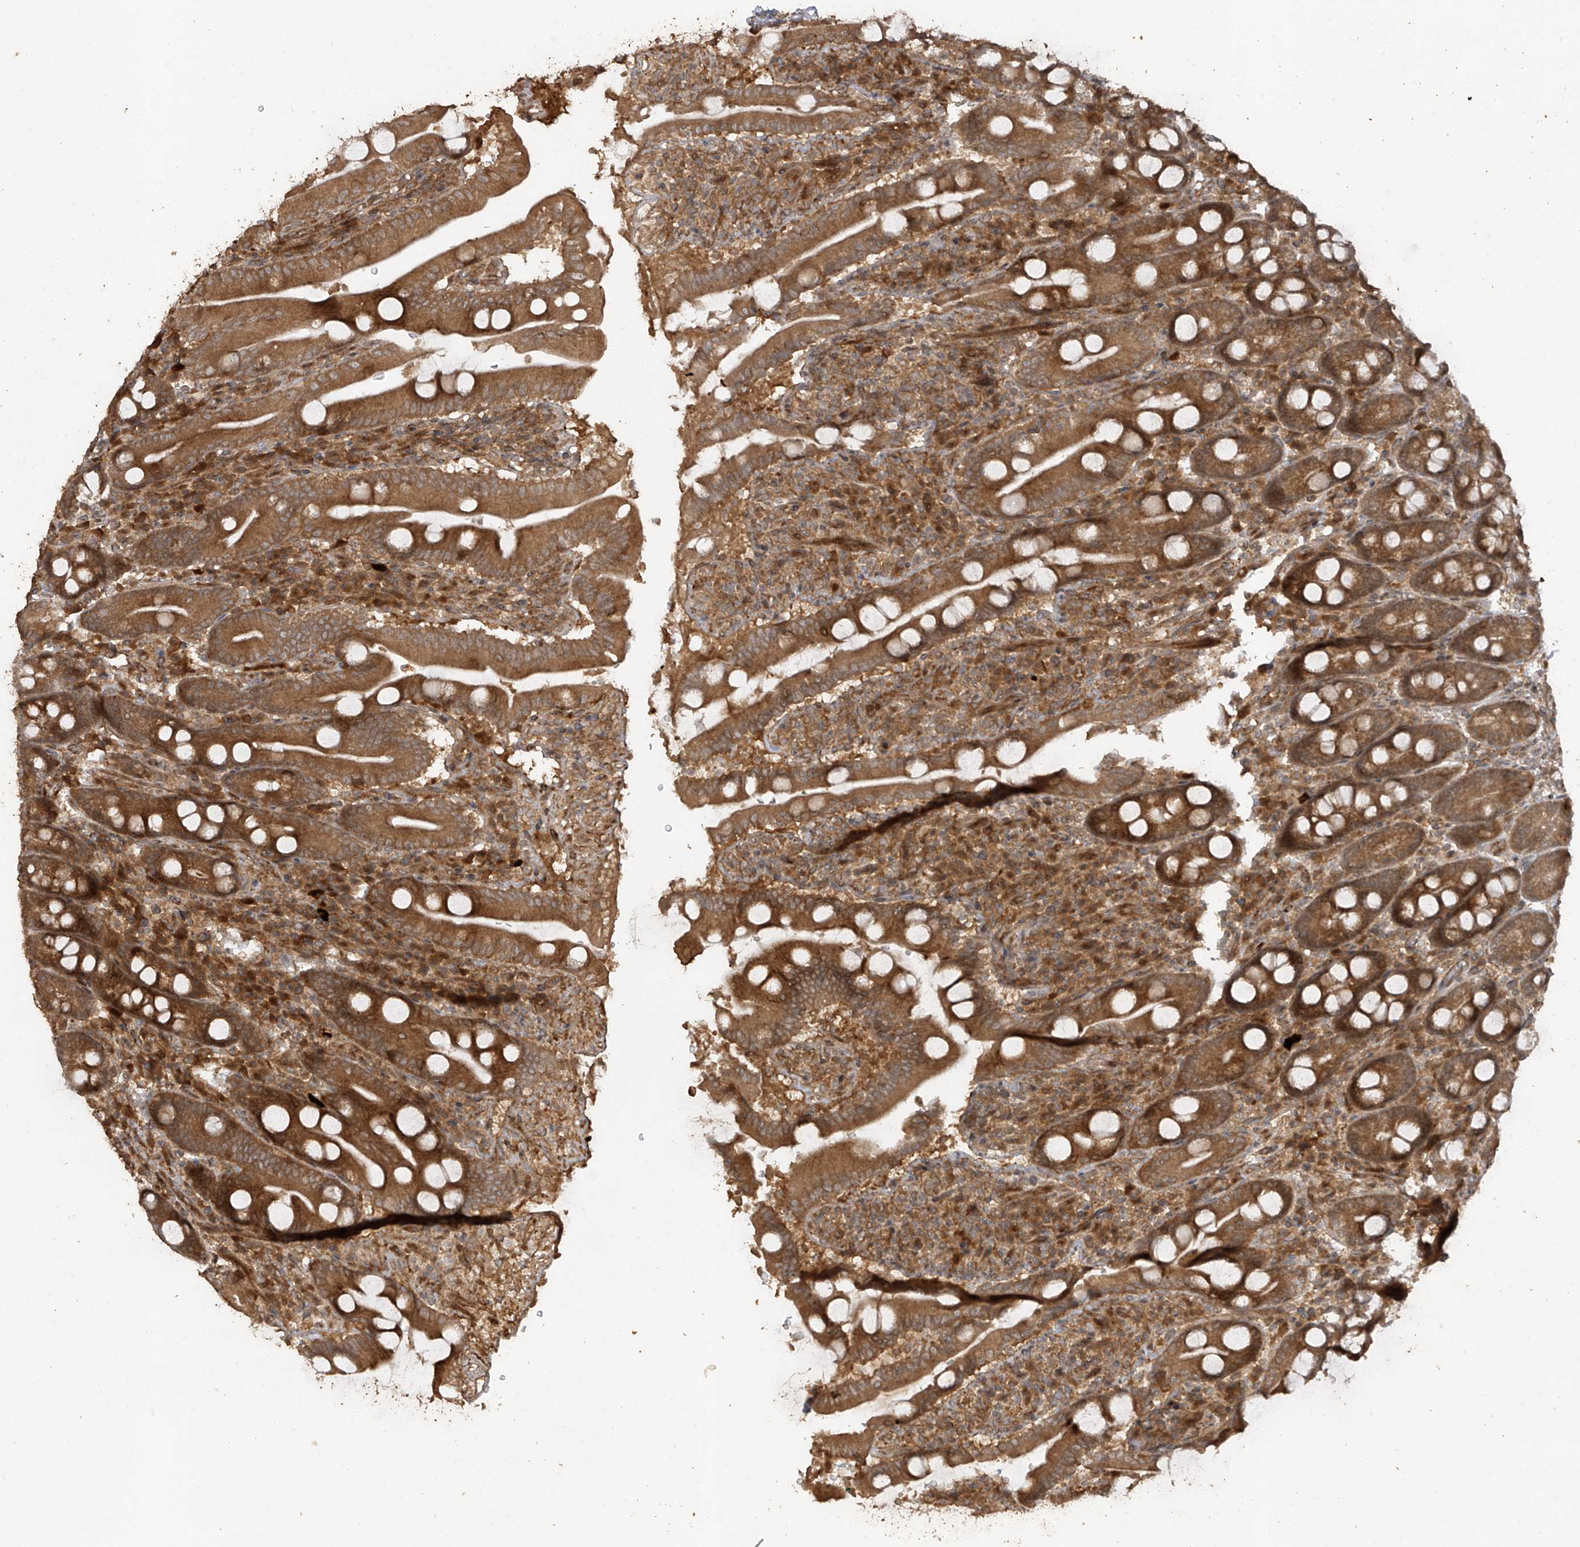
{"staining": {"intensity": "strong", "quantity": ">75%", "location": "cytoplasmic/membranous"}, "tissue": "duodenum", "cell_type": "Glandular cells", "image_type": "normal", "snomed": [{"axis": "morphology", "description": "Normal tissue, NOS"}, {"axis": "topography", "description": "Duodenum"}], "caption": "Brown immunohistochemical staining in unremarkable human duodenum reveals strong cytoplasmic/membranous expression in approximately >75% of glandular cells.", "gene": "ZNF653", "patient": {"sex": "male", "age": 35}}